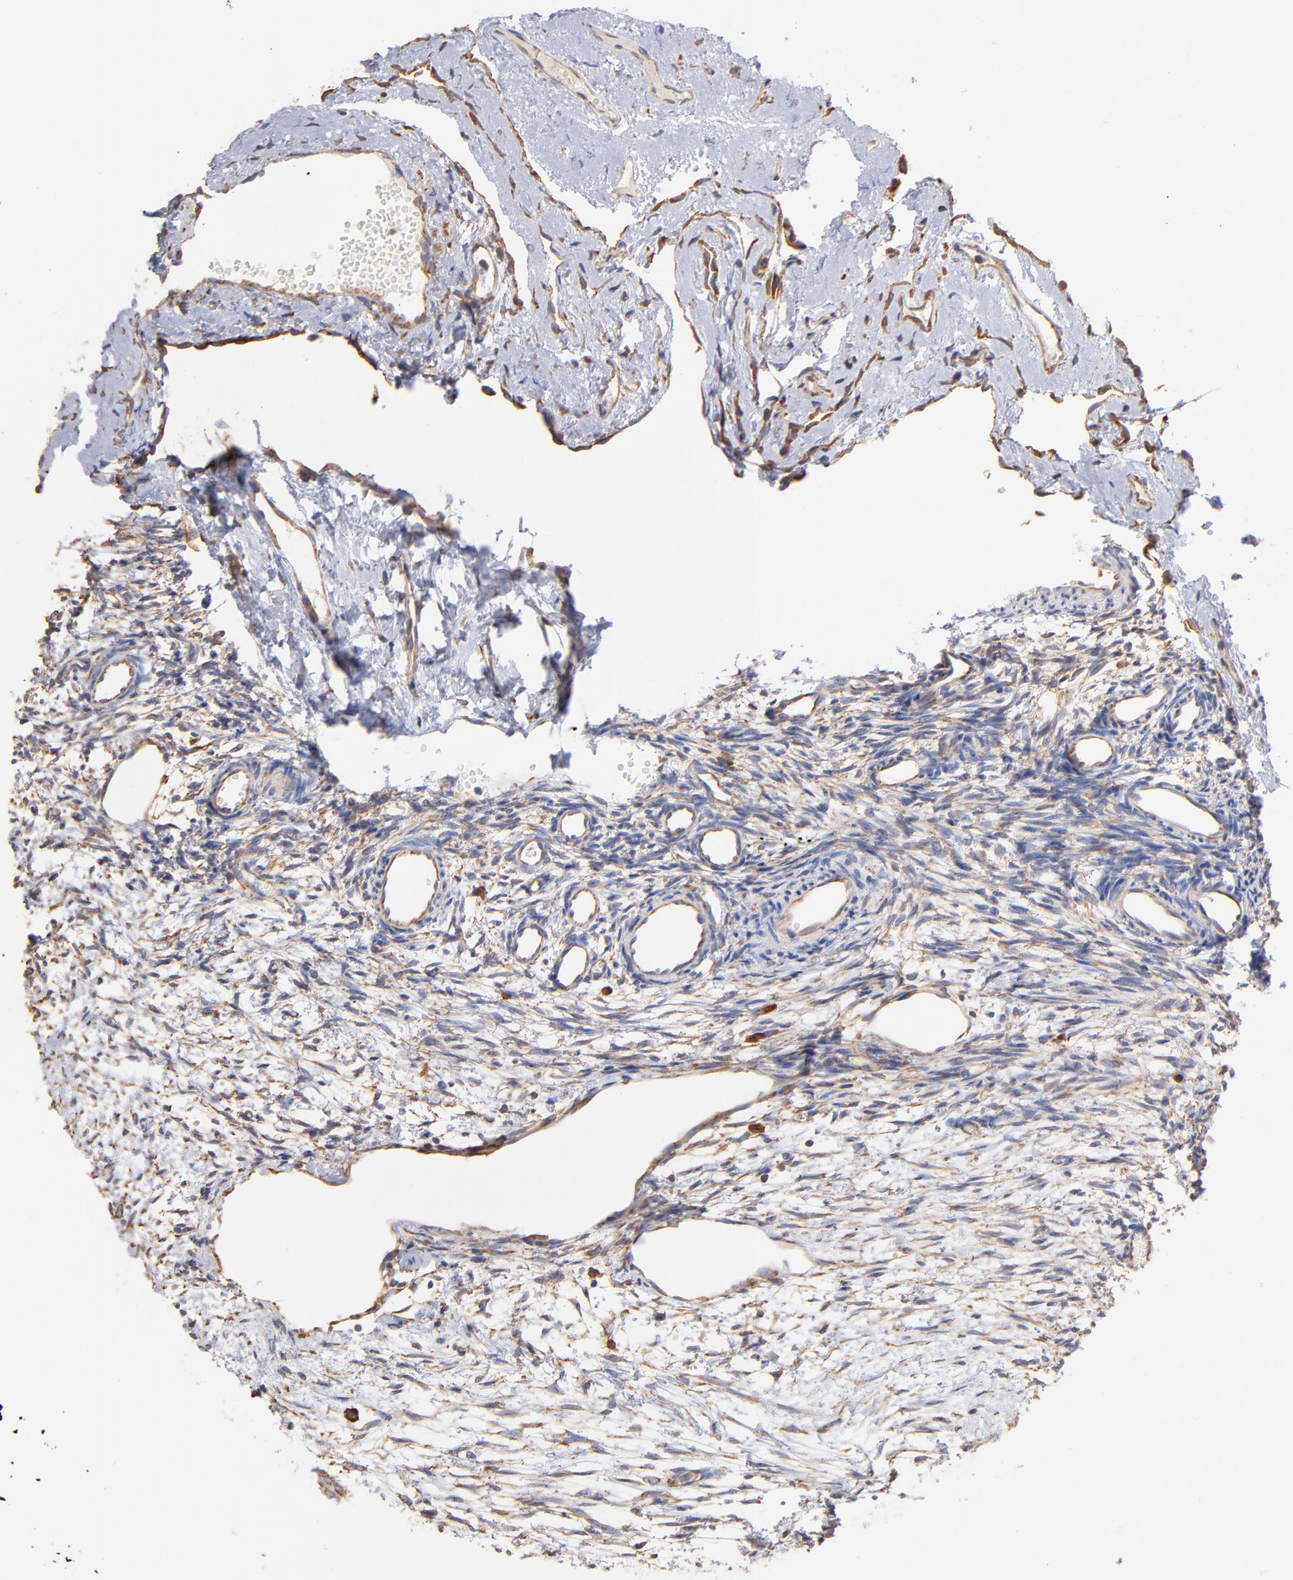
{"staining": {"intensity": "weak", "quantity": "25%-75%", "location": "cytoplasmic/membranous"}, "tissue": "ovary", "cell_type": "Ovarian stroma cells", "image_type": "normal", "snomed": [{"axis": "morphology", "description": "Normal tissue, NOS"}, {"axis": "topography", "description": "Ovary"}], "caption": "A photomicrograph of human ovary stained for a protein exhibits weak cytoplasmic/membranous brown staining in ovarian stroma cells. The protein is stained brown, and the nuclei are stained in blue (DAB IHC with brightfield microscopy, high magnification).", "gene": "RPL9", "patient": {"sex": "female", "age": 35}}